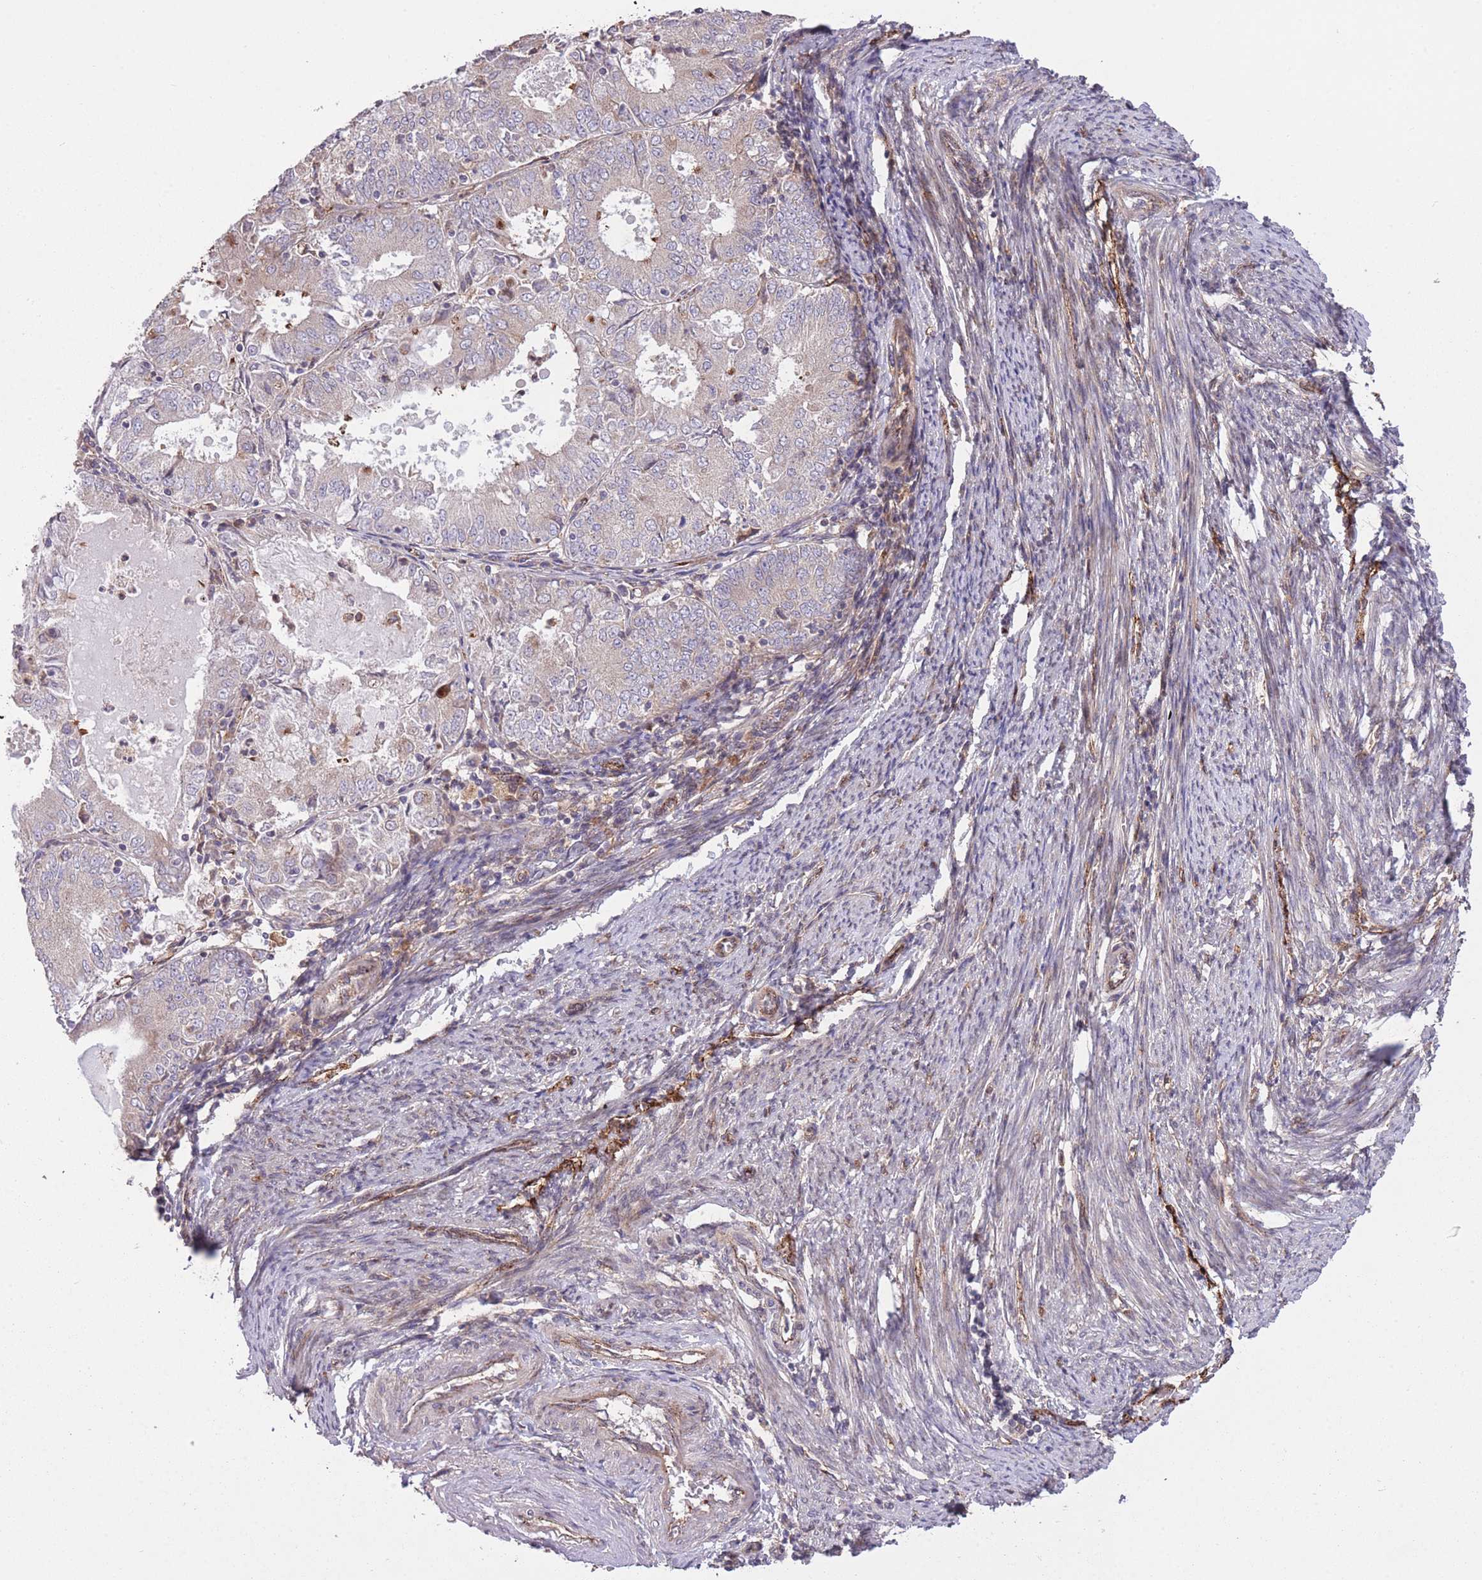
{"staining": {"intensity": "negative", "quantity": "none", "location": "none"}, "tissue": "endometrial cancer", "cell_type": "Tumor cells", "image_type": "cancer", "snomed": [{"axis": "morphology", "description": "Adenocarcinoma, NOS"}, {"axis": "topography", "description": "Endometrium"}], "caption": "Immunohistochemistry (IHC) of endometrial cancer demonstrates no positivity in tumor cells. (Brightfield microscopy of DAB immunohistochemistry (IHC) at high magnification).", "gene": "CISH", "patient": {"sex": "female", "age": 57}}